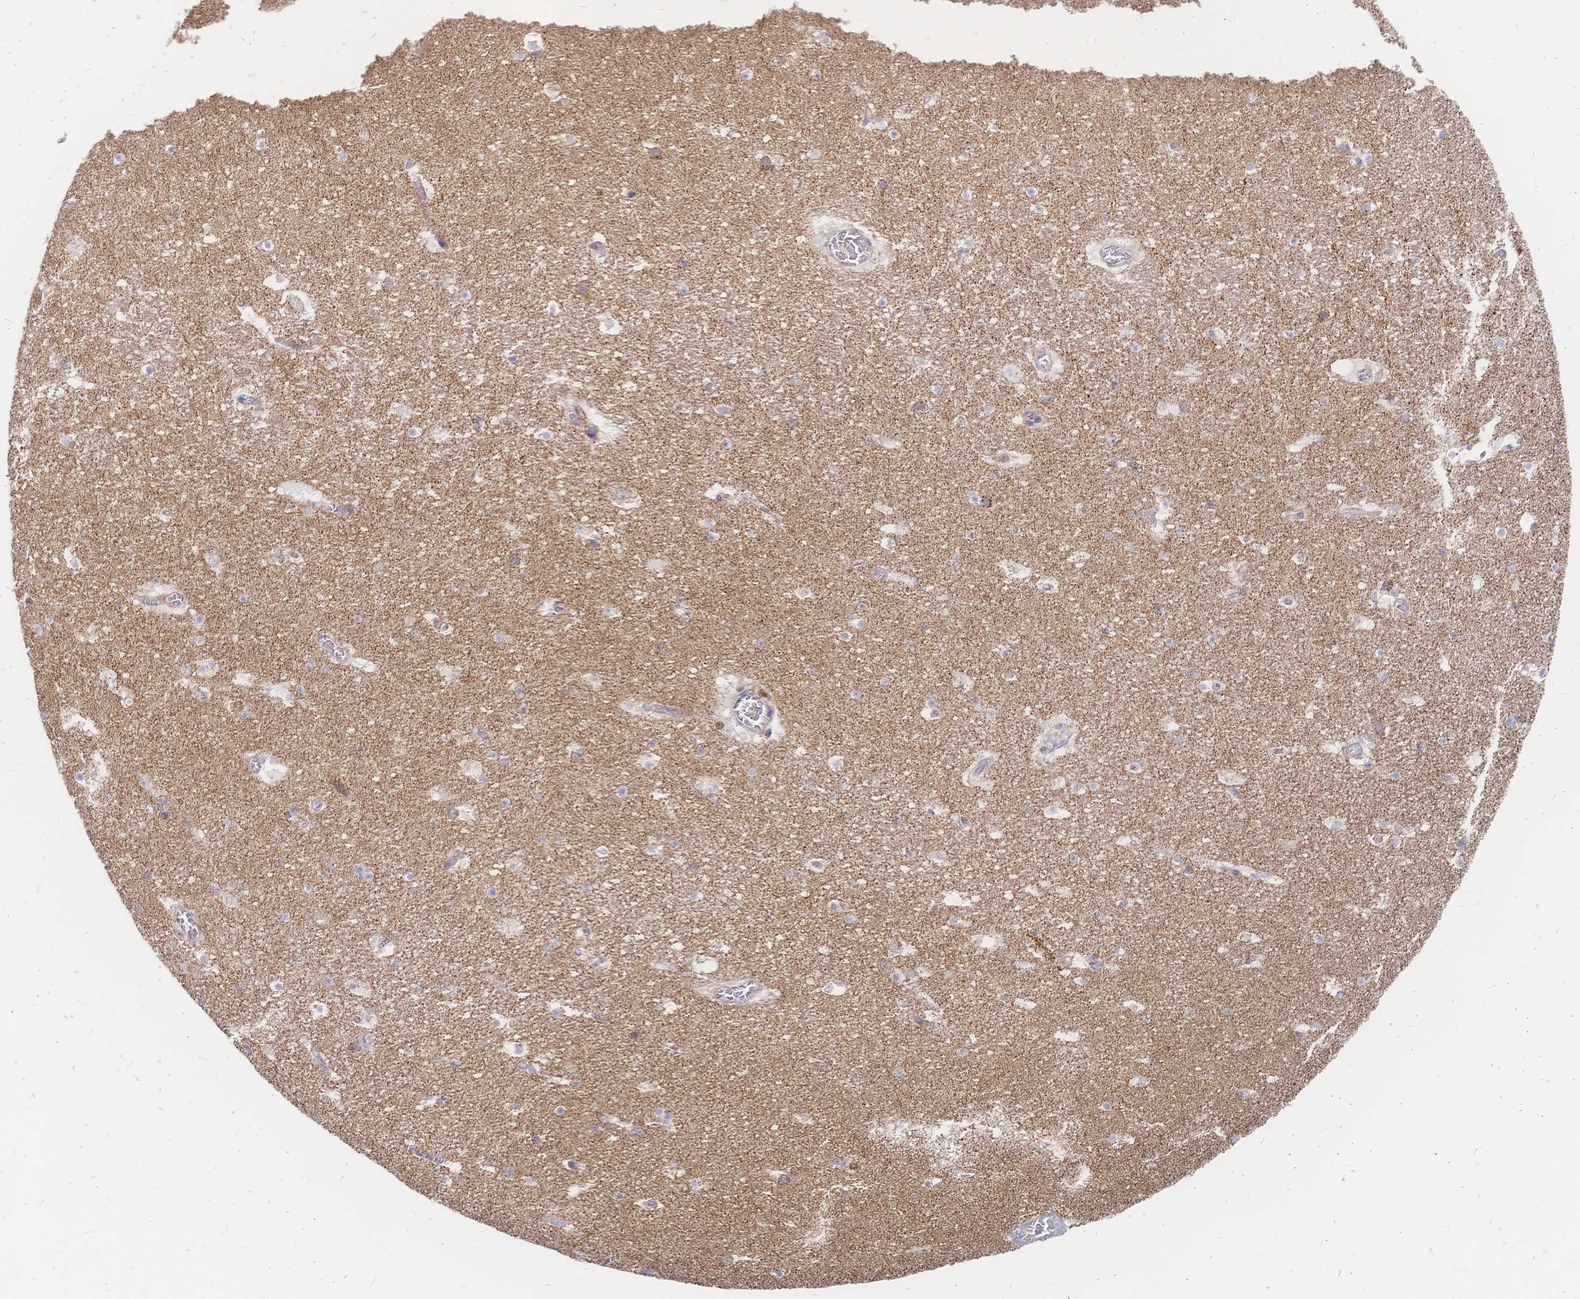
{"staining": {"intensity": "moderate", "quantity": "25%-75%", "location": "cytoplasmic/membranous"}, "tissue": "hippocampus", "cell_type": "Glial cells", "image_type": "normal", "snomed": [{"axis": "morphology", "description": "Normal tissue, NOS"}, {"axis": "topography", "description": "Hippocampus"}], "caption": "Immunohistochemistry (IHC) staining of benign hippocampus, which exhibits medium levels of moderate cytoplasmic/membranous staining in approximately 25%-75% of glial cells indicating moderate cytoplasmic/membranous protein positivity. The staining was performed using DAB (brown) for protein detection and nuclei were counterstained in hematoxylin (blue).", "gene": "SORBS1", "patient": {"sex": "female", "age": 42}}